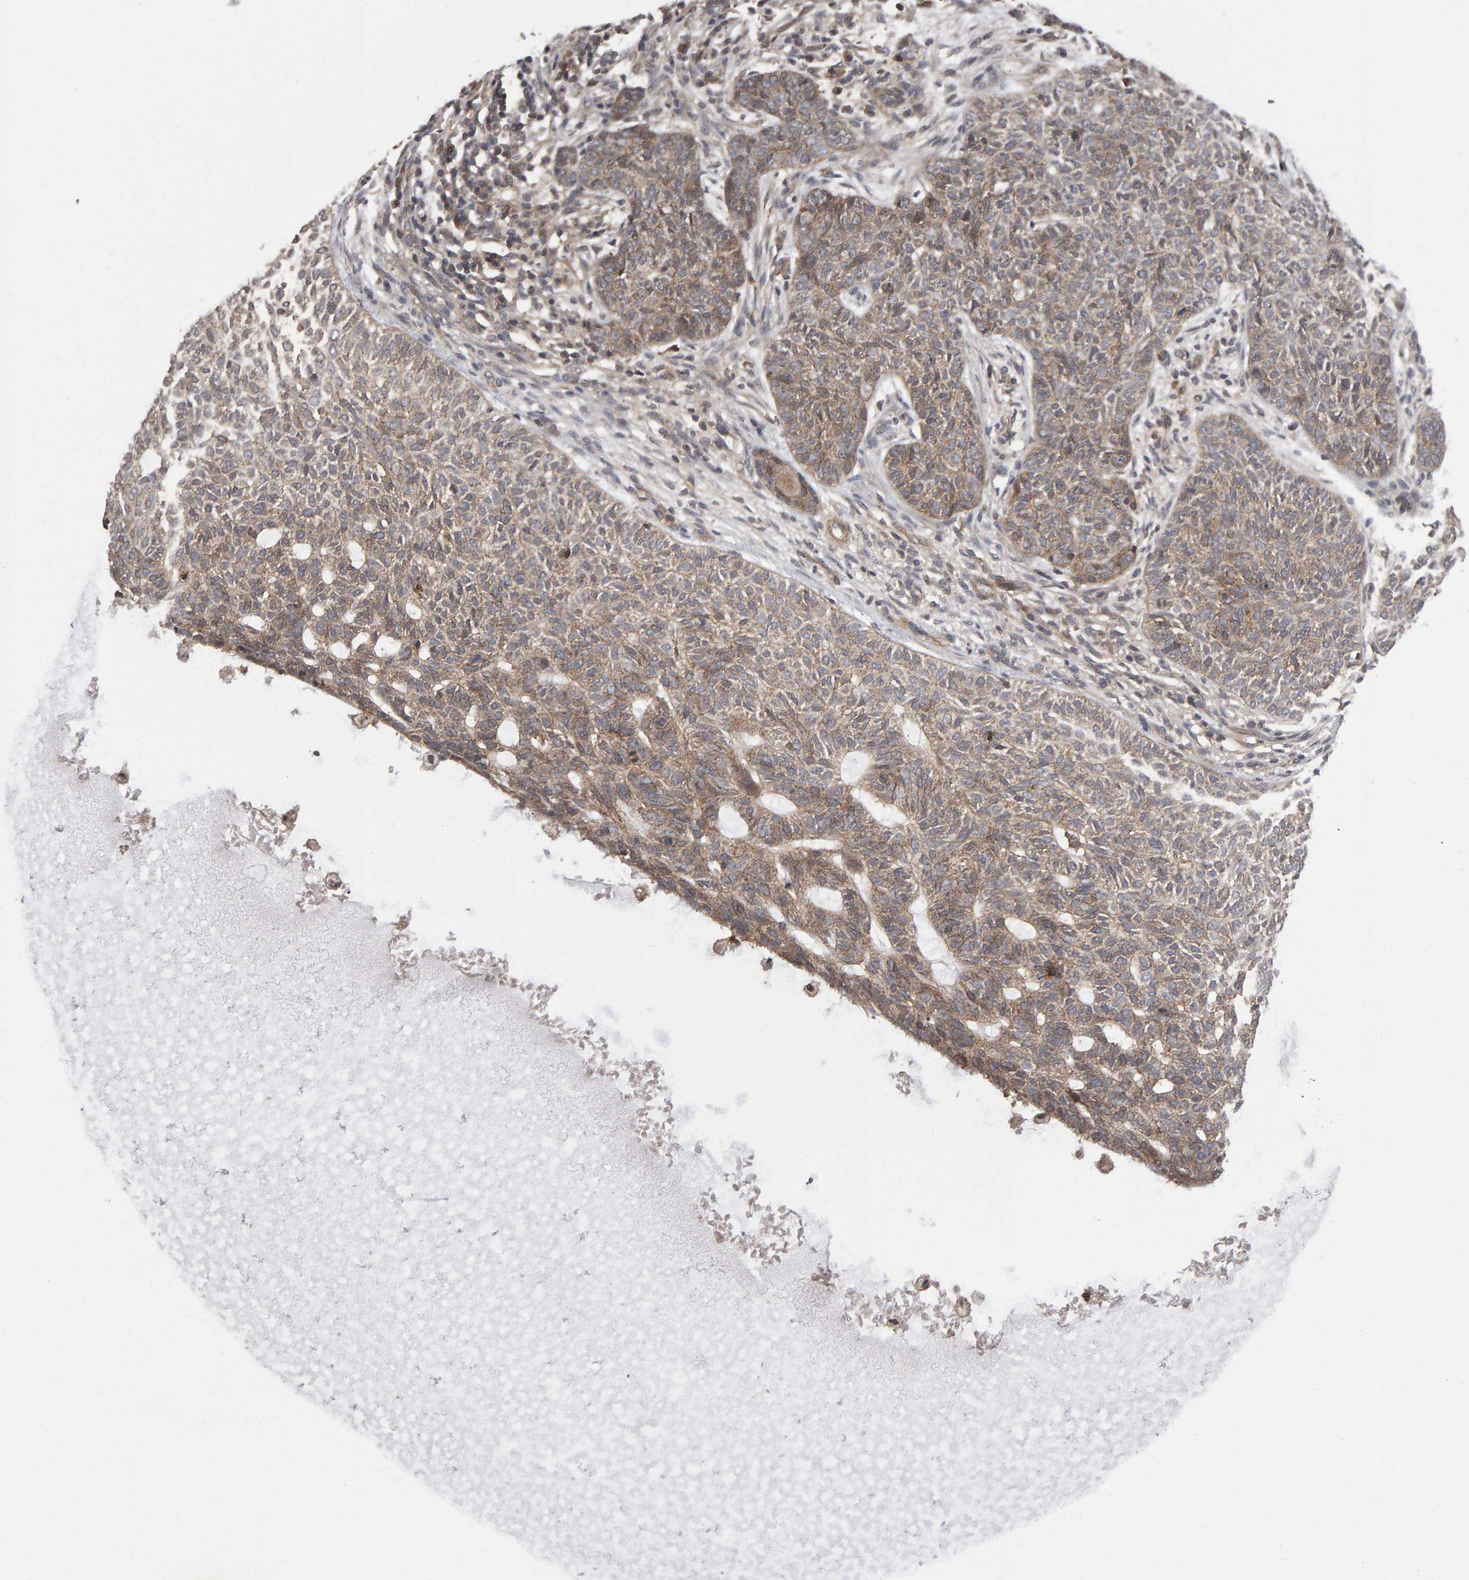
{"staining": {"intensity": "moderate", "quantity": ">75%", "location": "cytoplasmic/membranous"}, "tissue": "skin cancer", "cell_type": "Tumor cells", "image_type": "cancer", "snomed": [{"axis": "morphology", "description": "Basal cell carcinoma"}, {"axis": "topography", "description": "Skin"}], "caption": "Immunohistochemistry (IHC) photomicrograph of human skin cancer stained for a protein (brown), which demonstrates medium levels of moderate cytoplasmic/membranous staining in approximately >75% of tumor cells.", "gene": "SCRIB", "patient": {"sex": "male", "age": 87}}